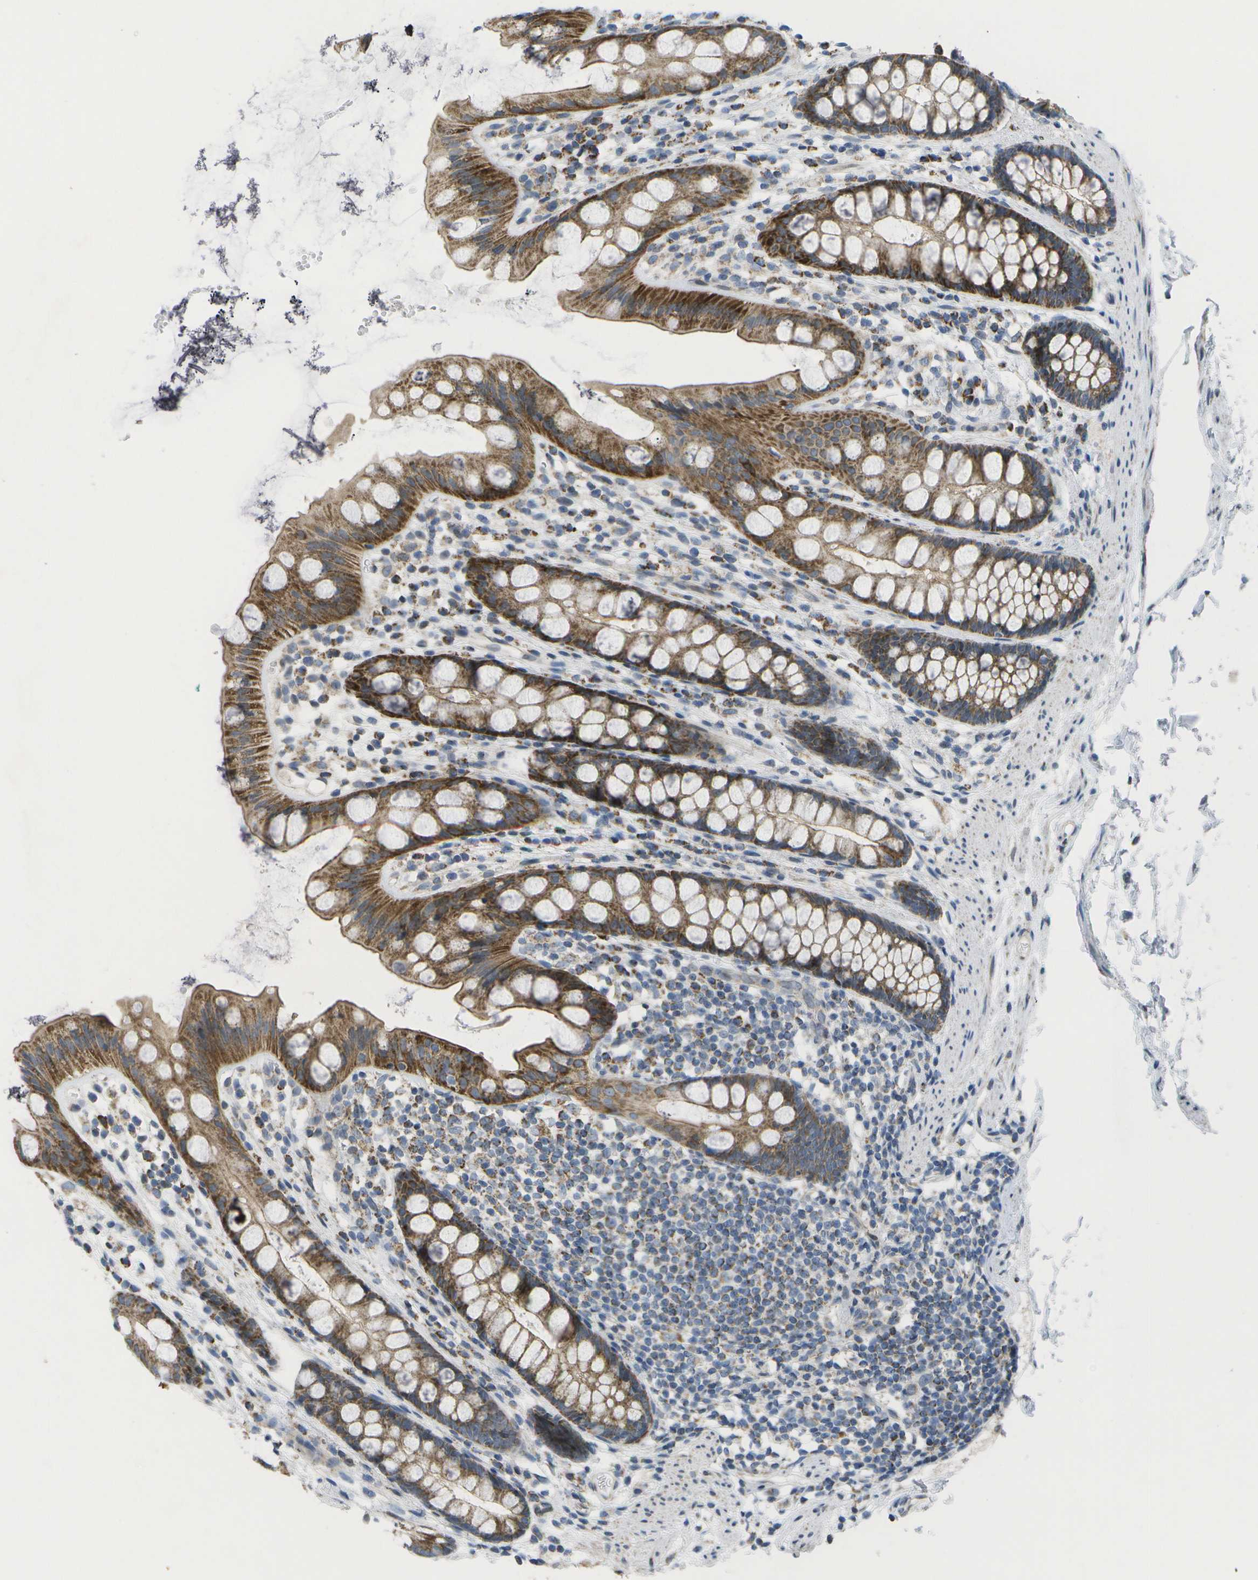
{"staining": {"intensity": "moderate", "quantity": ">75%", "location": "cytoplasmic/membranous"}, "tissue": "rectum", "cell_type": "Glandular cells", "image_type": "normal", "snomed": [{"axis": "morphology", "description": "Normal tissue, NOS"}, {"axis": "topography", "description": "Rectum"}], "caption": "Immunohistochemical staining of benign human rectum displays moderate cytoplasmic/membranous protein staining in about >75% of glandular cells. Nuclei are stained in blue.", "gene": "TMEM223", "patient": {"sex": "female", "age": 65}}